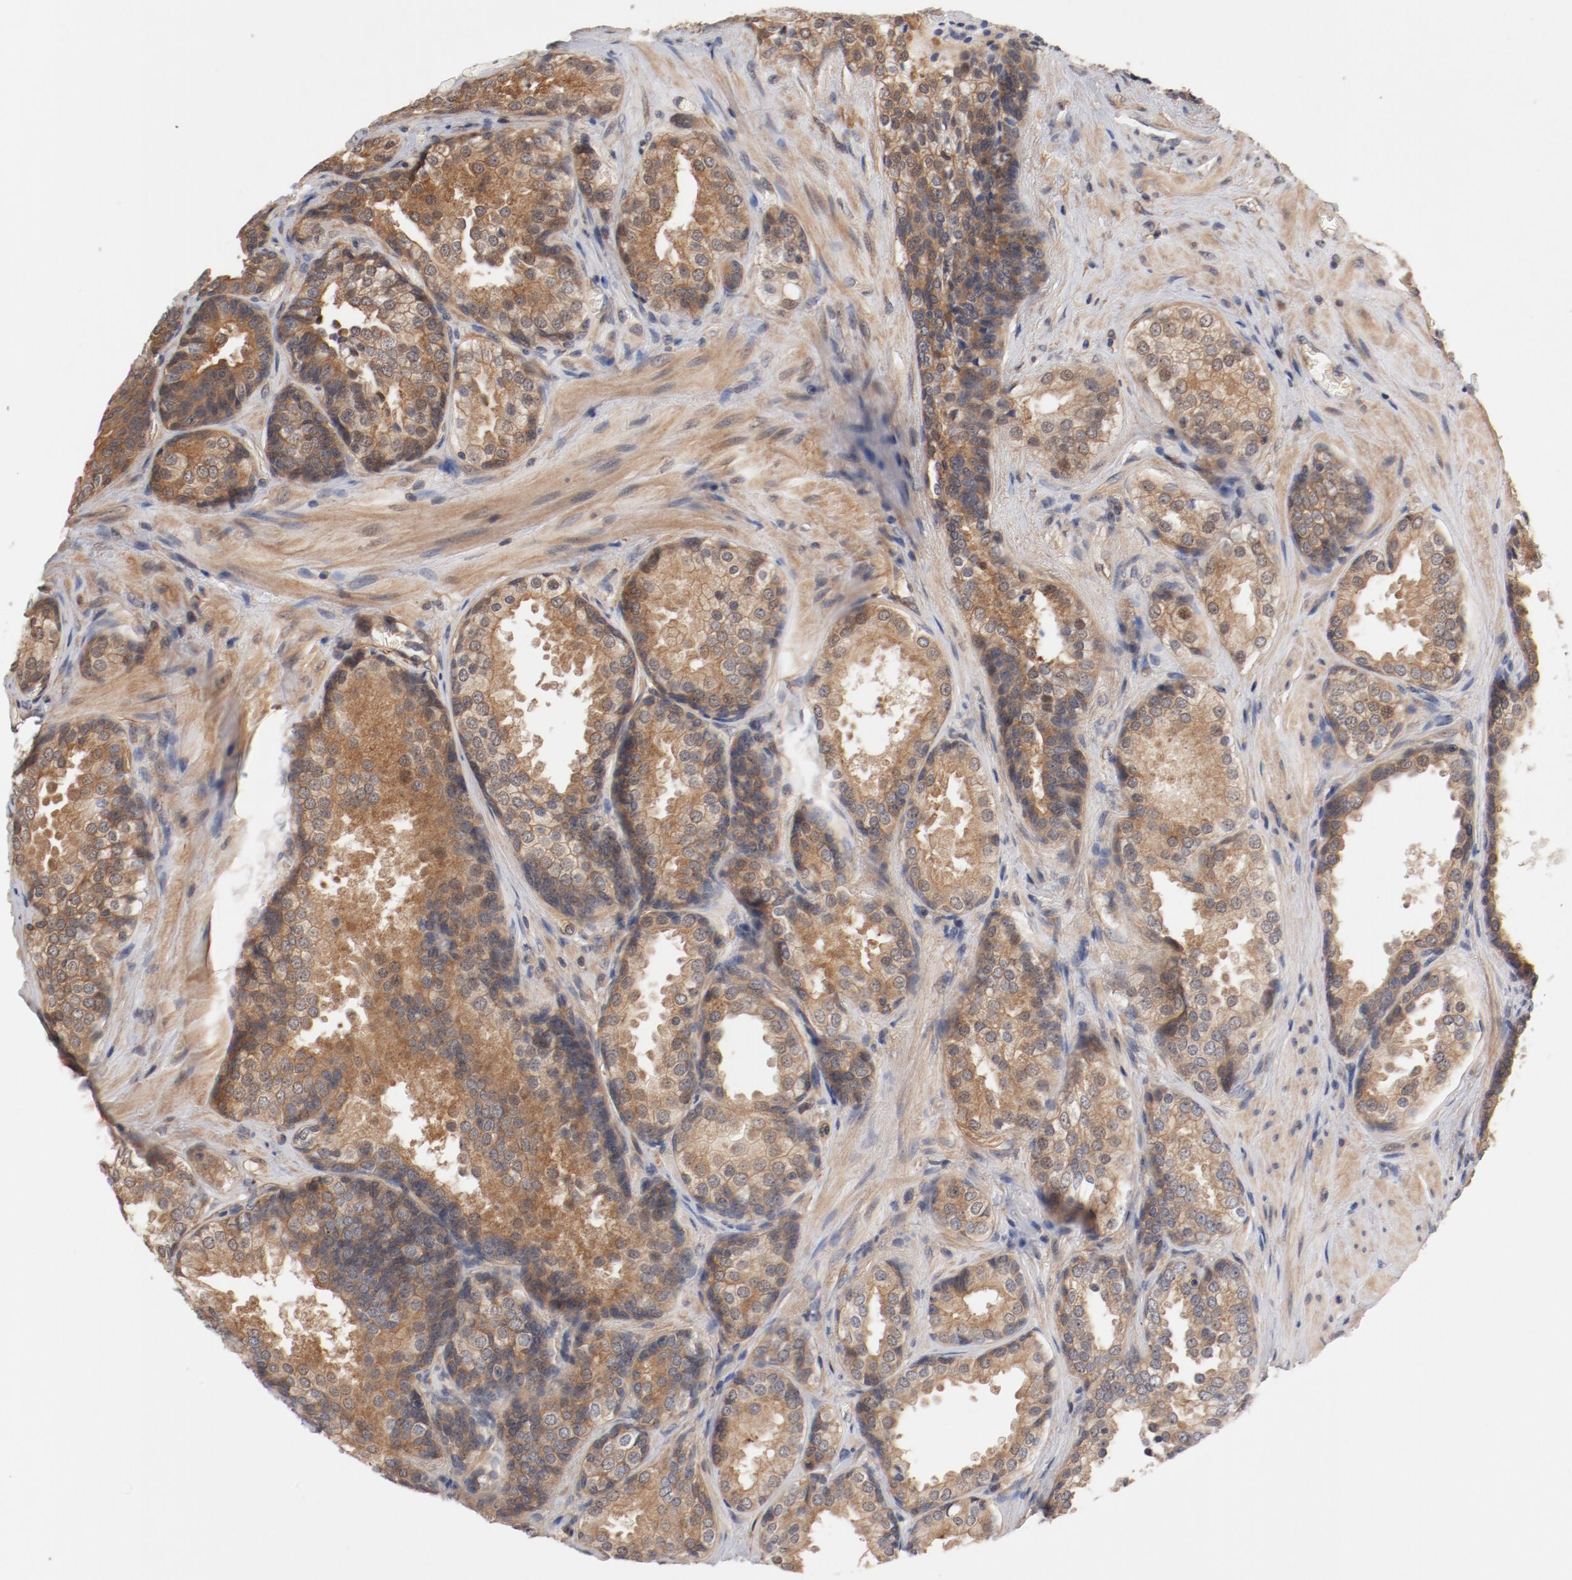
{"staining": {"intensity": "moderate", "quantity": ">75%", "location": "cytoplasmic/membranous"}, "tissue": "prostate cancer", "cell_type": "Tumor cells", "image_type": "cancer", "snomed": [{"axis": "morphology", "description": "Adenocarcinoma, High grade"}, {"axis": "topography", "description": "Prostate"}], "caption": "A high-resolution image shows IHC staining of prostate cancer, which displays moderate cytoplasmic/membranous staining in about >75% of tumor cells.", "gene": "PITPNM2", "patient": {"sex": "male", "age": 70}}